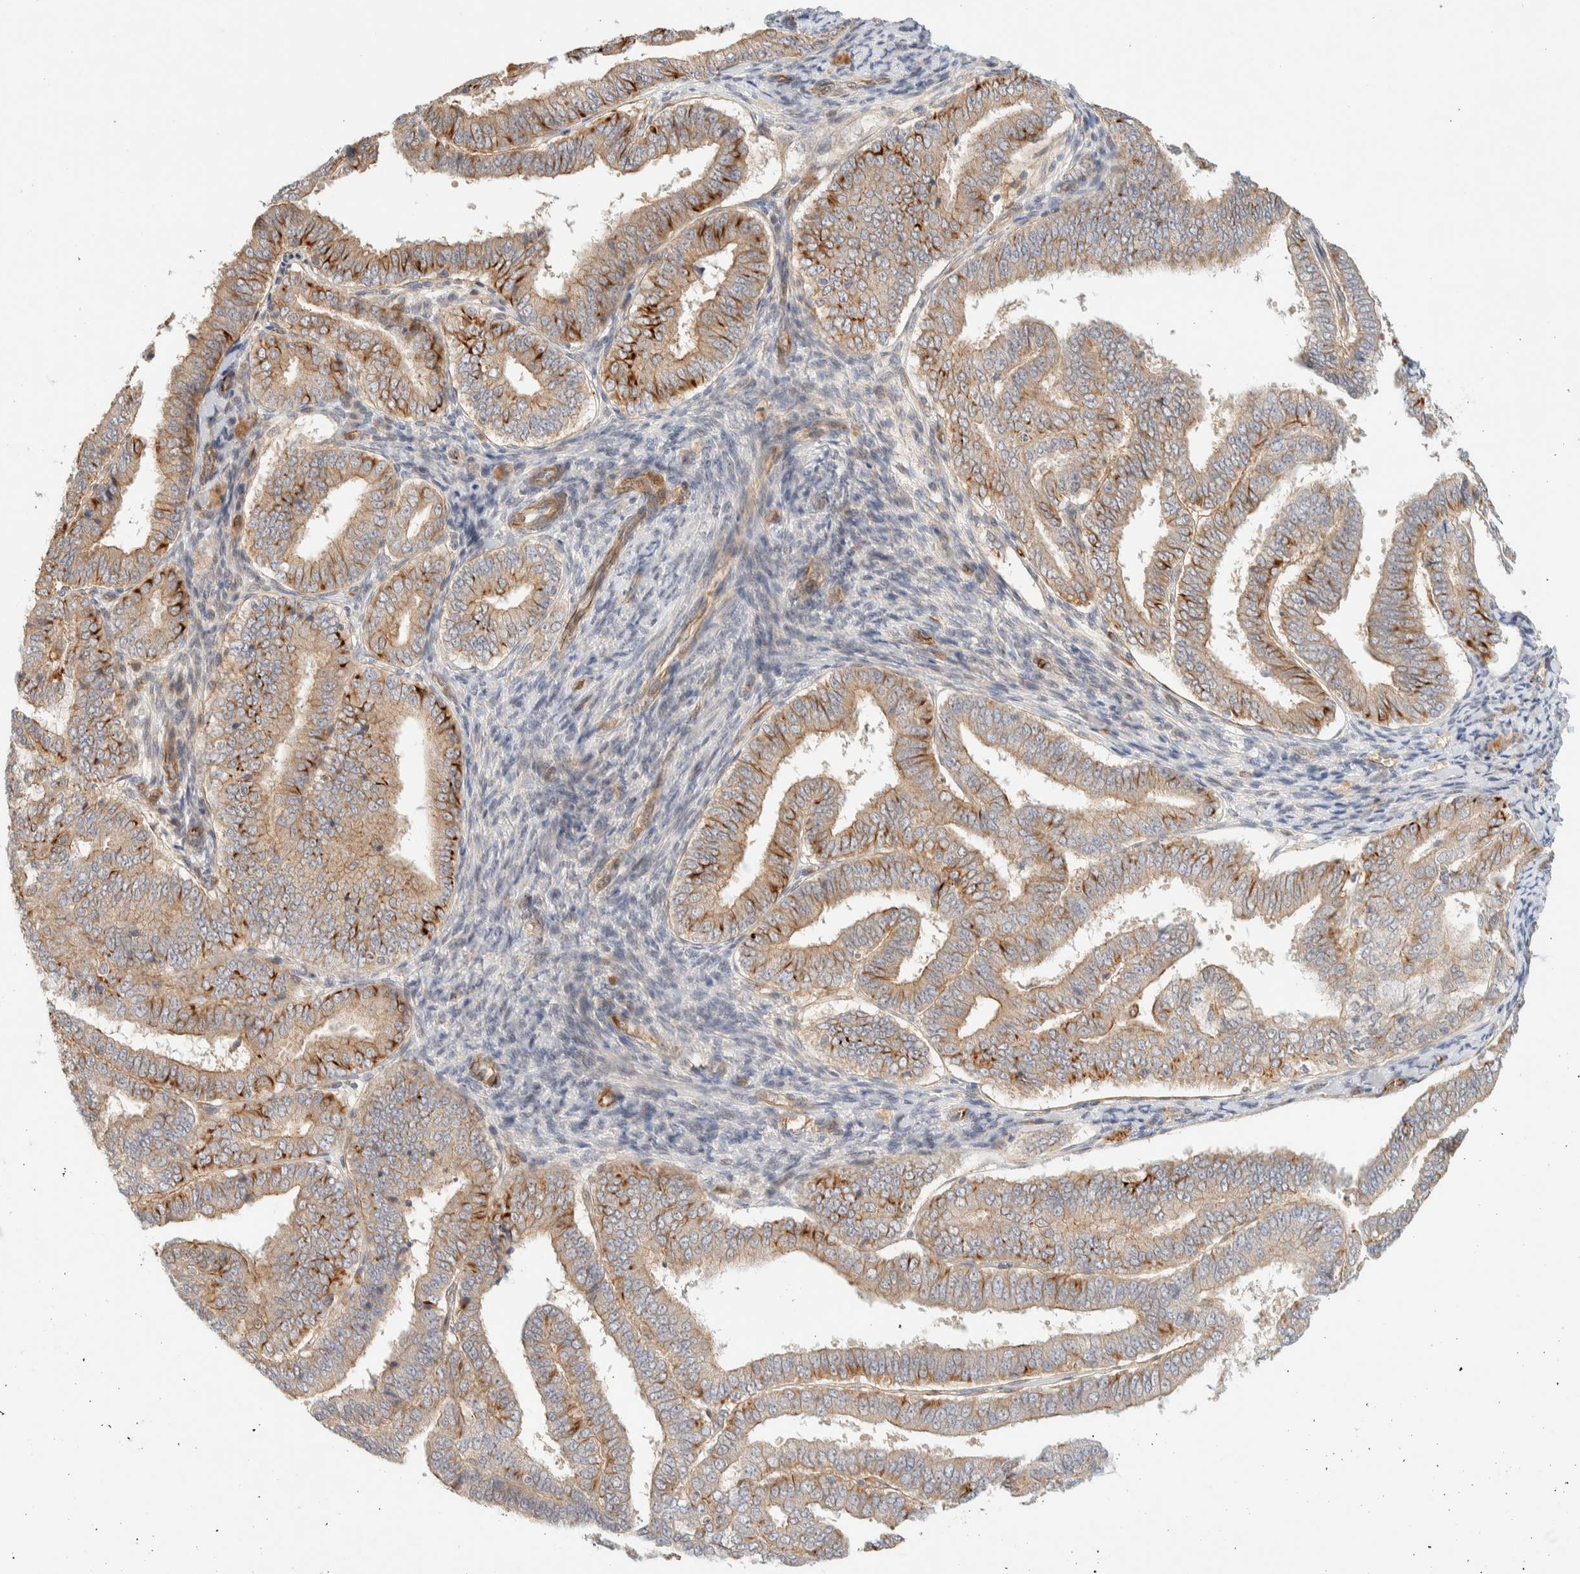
{"staining": {"intensity": "moderate", "quantity": ">75%", "location": "cytoplasmic/membranous"}, "tissue": "endometrial cancer", "cell_type": "Tumor cells", "image_type": "cancer", "snomed": [{"axis": "morphology", "description": "Adenocarcinoma, NOS"}, {"axis": "topography", "description": "Endometrium"}], "caption": "Approximately >75% of tumor cells in endometrial cancer exhibit moderate cytoplasmic/membranous protein staining as visualized by brown immunohistochemical staining.", "gene": "FAT1", "patient": {"sex": "female", "age": 63}}